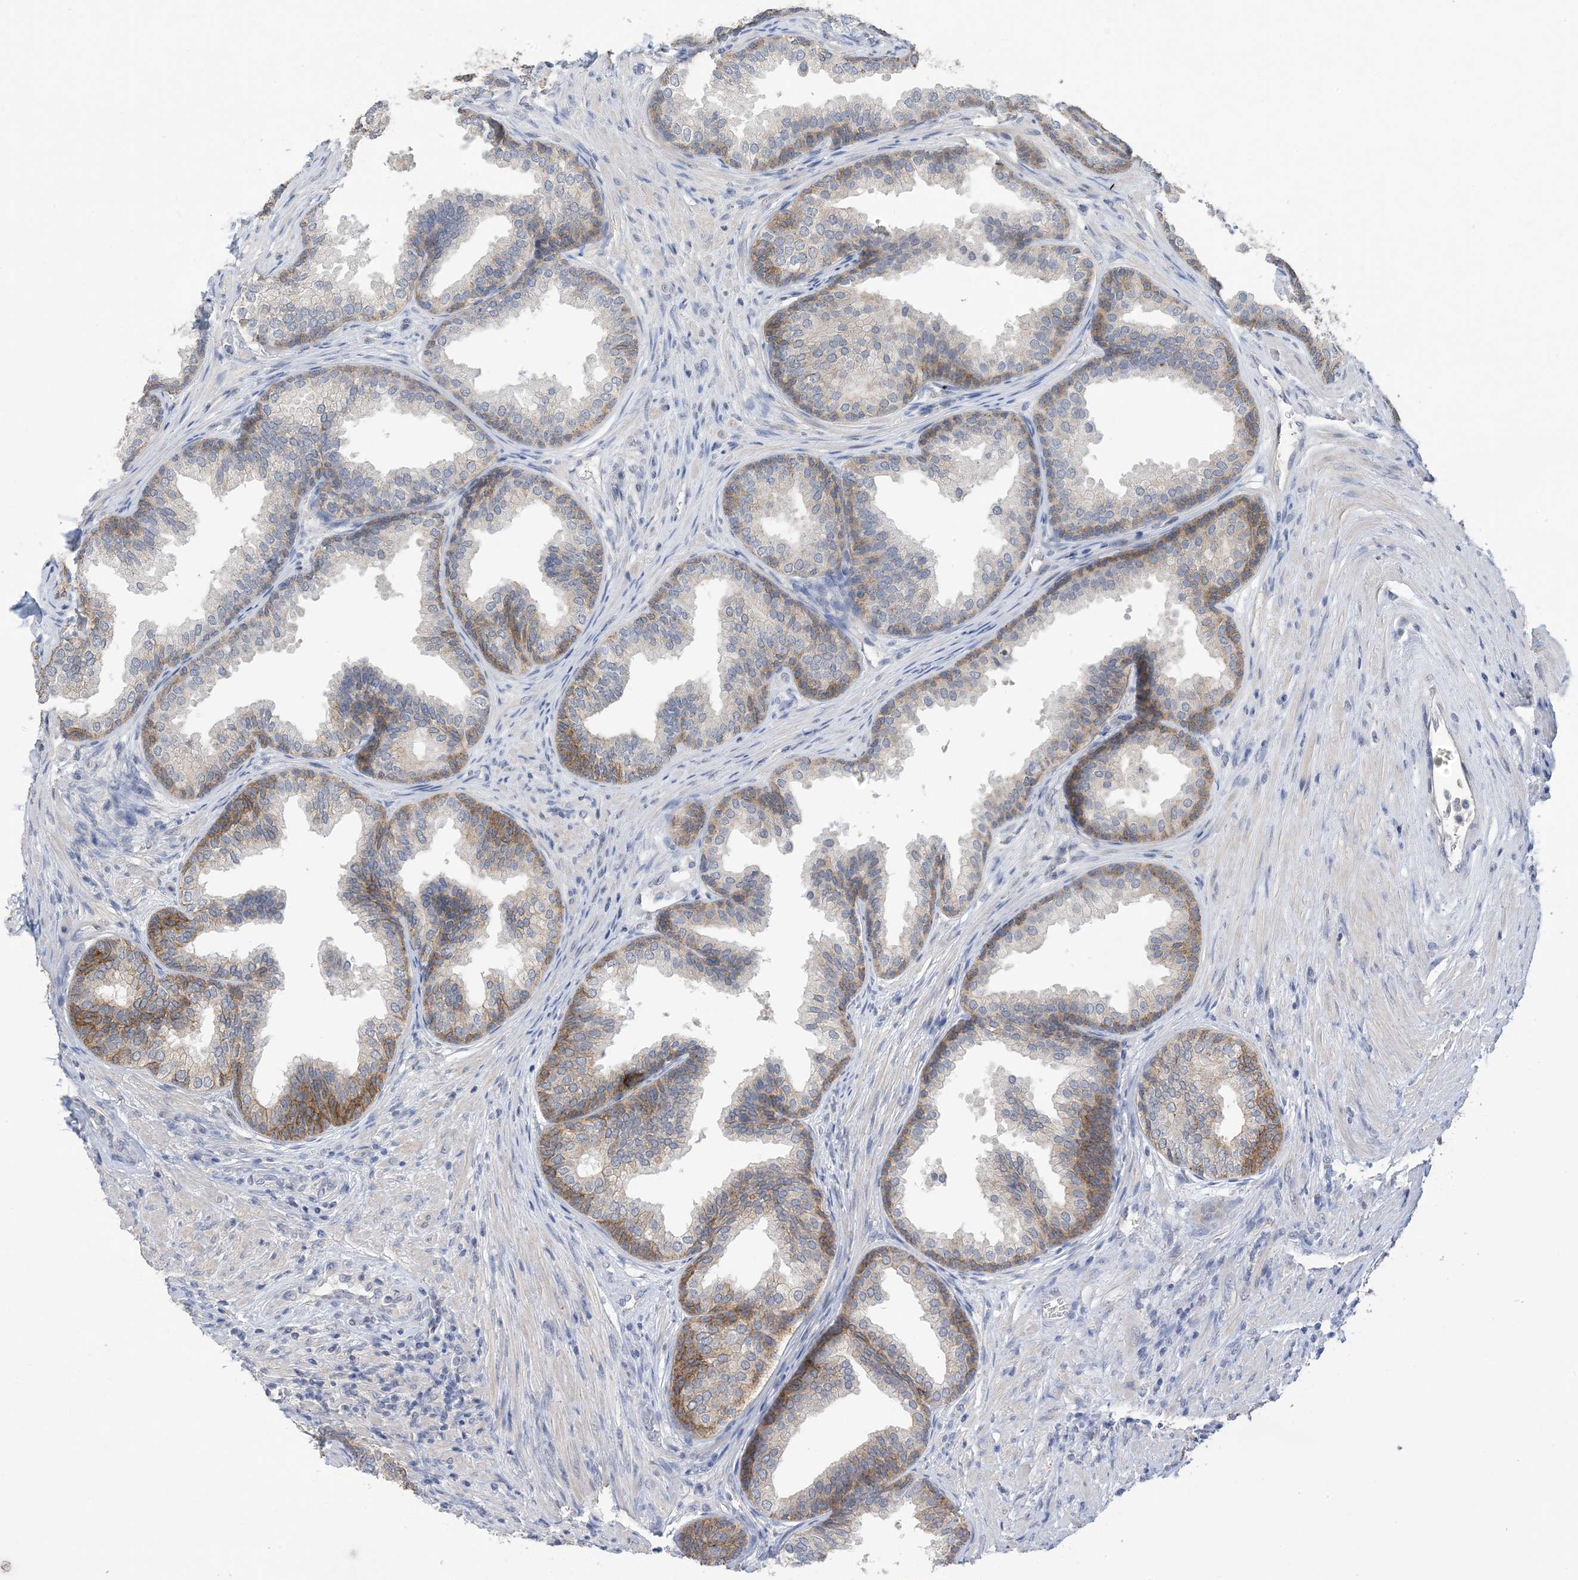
{"staining": {"intensity": "moderate", "quantity": "25%-75%", "location": "cytoplasmic/membranous"}, "tissue": "prostate", "cell_type": "Glandular cells", "image_type": "normal", "snomed": [{"axis": "morphology", "description": "Normal tissue, NOS"}, {"axis": "topography", "description": "Prostate"}], "caption": "The histopathology image shows immunohistochemical staining of benign prostate. There is moderate cytoplasmic/membranous expression is identified in about 25%-75% of glandular cells. The protein is stained brown, and the nuclei are stained in blue (DAB IHC with brightfield microscopy, high magnification).", "gene": "DSC3", "patient": {"sex": "male", "age": 76}}